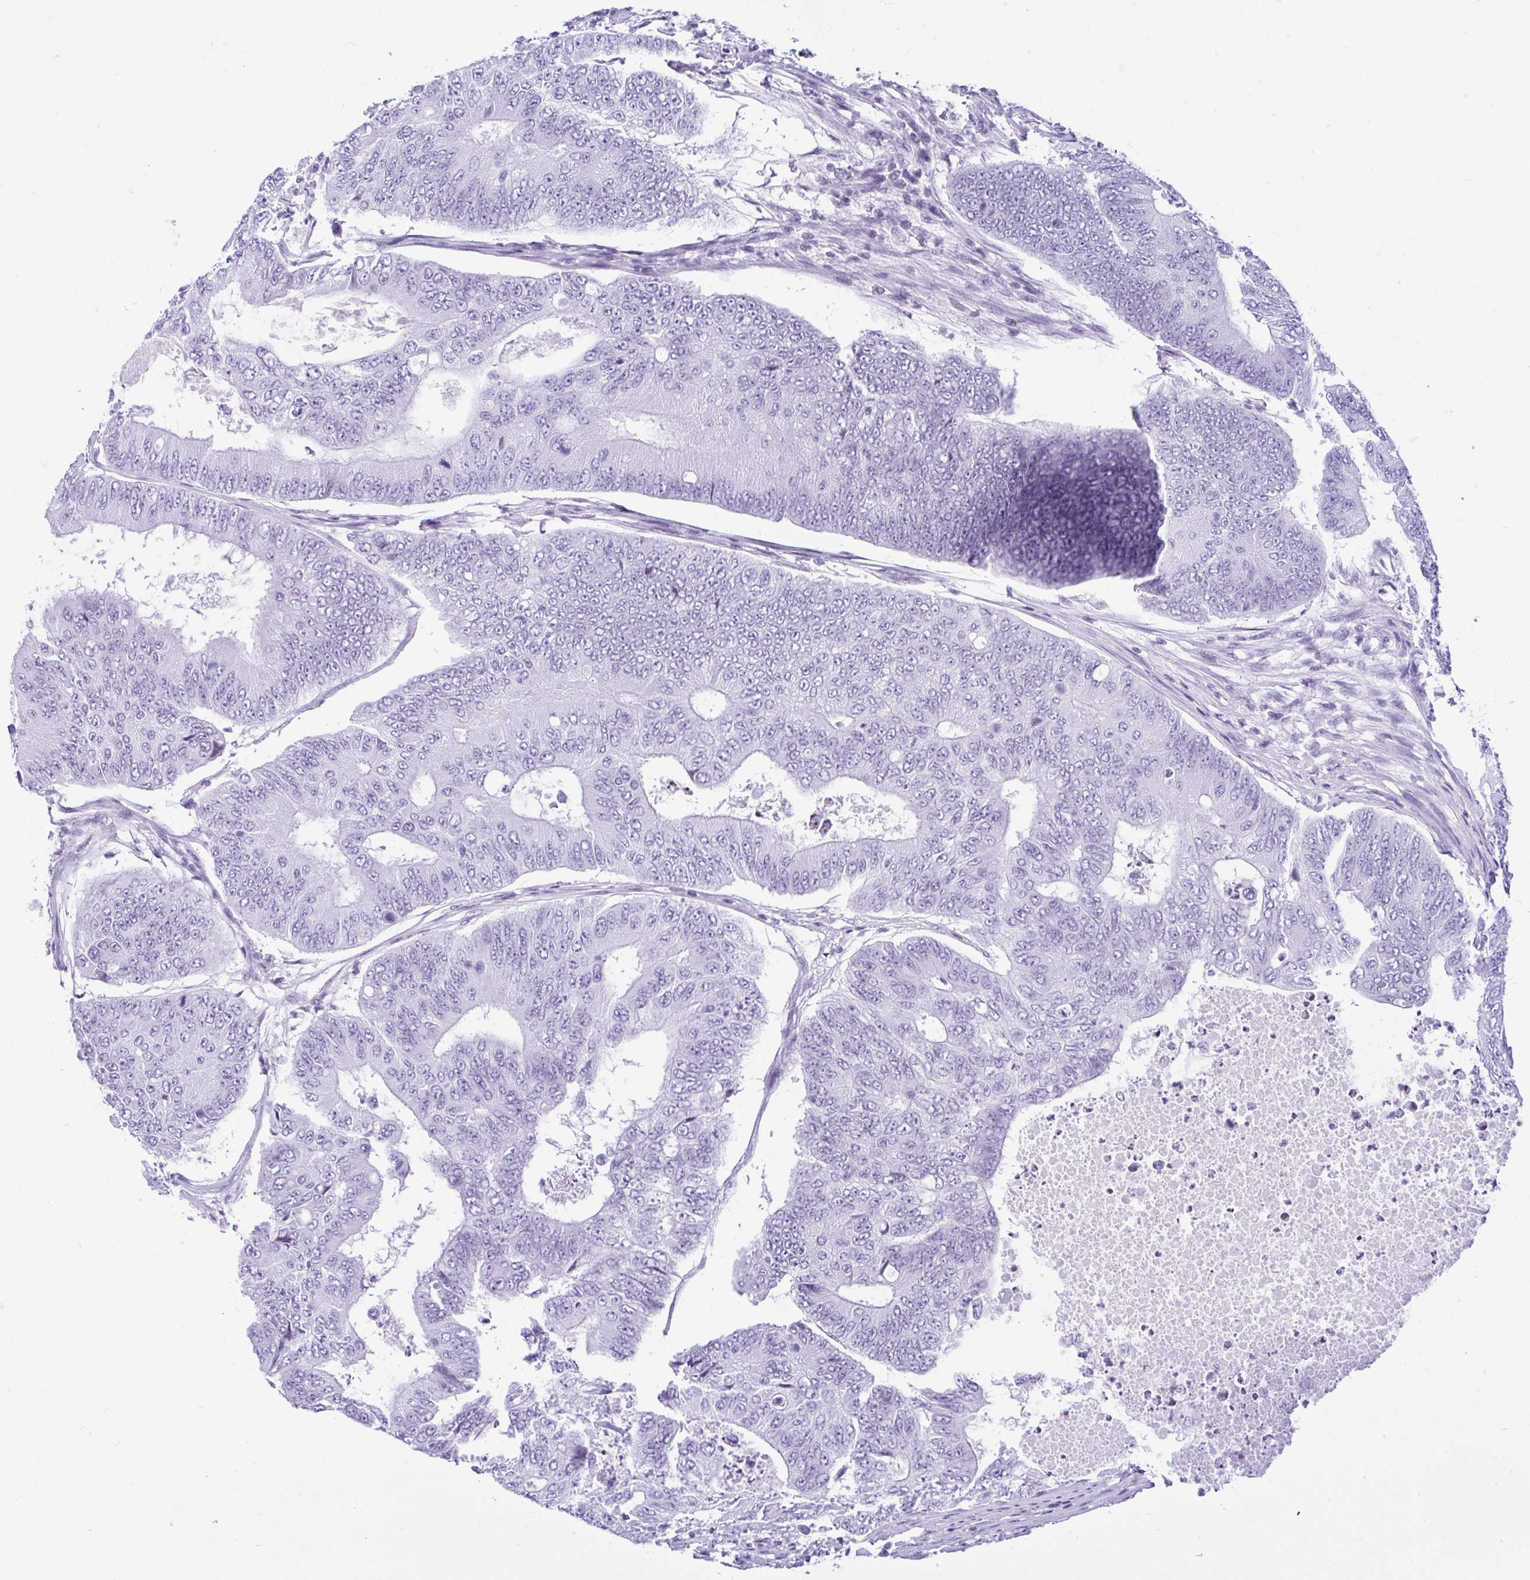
{"staining": {"intensity": "negative", "quantity": "none", "location": "none"}, "tissue": "colorectal cancer", "cell_type": "Tumor cells", "image_type": "cancer", "snomed": [{"axis": "morphology", "description": "Adenocarcinoma, NOS"}, {"axis": "topography", "description": "Colon"}], "caption": "Immunohistochemistry histopathology image of neoplastic tissue: colorectal cancer stained with DAB (3,3'-diaminobenzidine) shows no significant protein staining in tumor cells. (Stains: DAB (3,3'-diaminobenzidine) immunohistochemistry with hematoxylin counter stain, Microscopy: brightfield microscopy at high magnification).", "gene": "KRT27", "patient": {"sex": "female", "age": 48}}